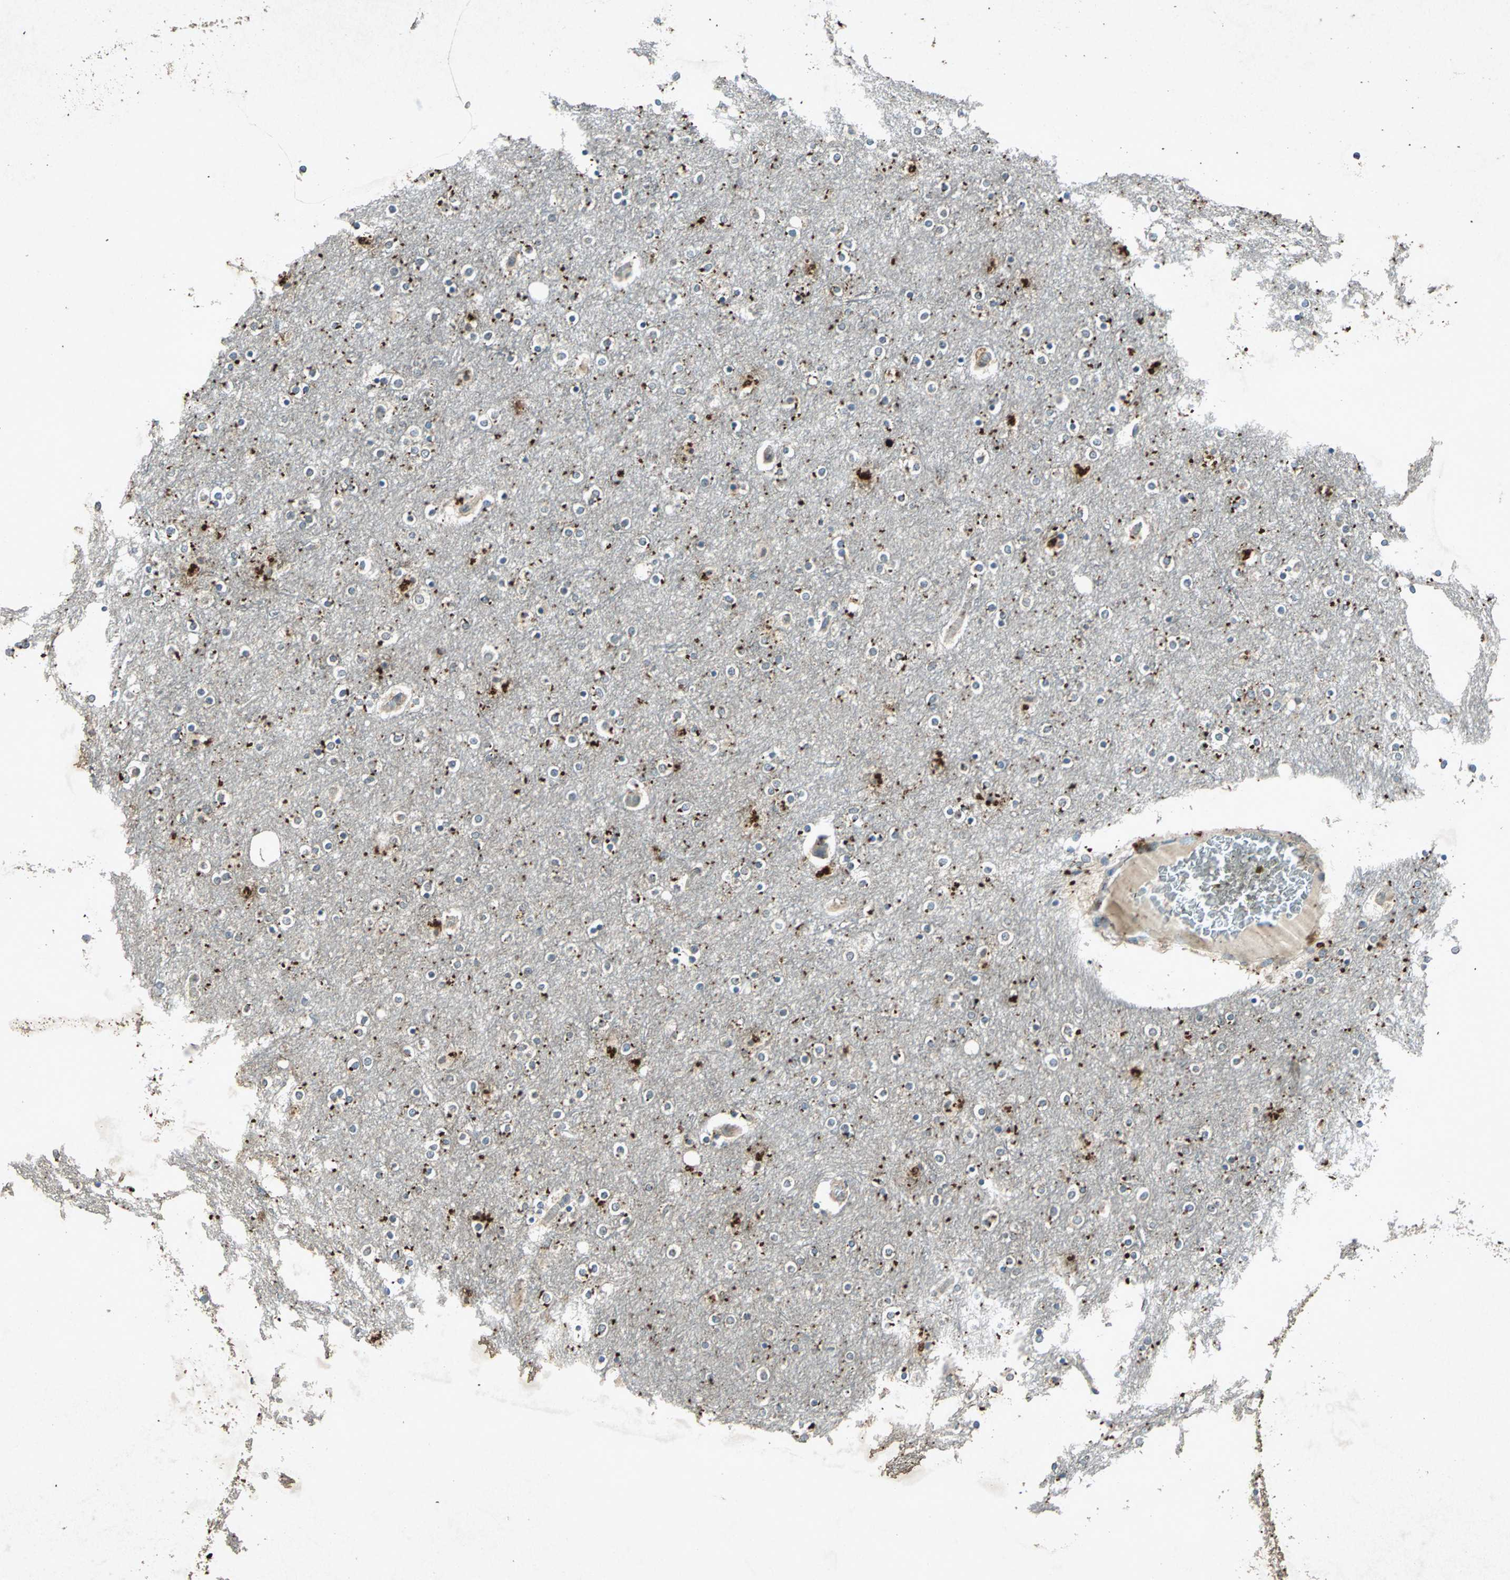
{"staining": {"intensity": "negative", "quantity": "none", "location": "none"}, "tissue": "cerebral cortex", "cell_type": "Endothelial cells", "image_type": "normal", "snomed": [{"axis": "morphology", "description": "Normal tissue, NOS"}, {"axis": "topography", "description": "Cerebral cortex"}], "caption": "Immunohistochemistry (IHC) of unremarkable cerebral cortex demonstrates no positivity in endothelial cells. (DAB immunohistochemistry with hematoxylin counter stain).", "gene": "PSEN1", "patient": {"sex": "female", "age": 54}}